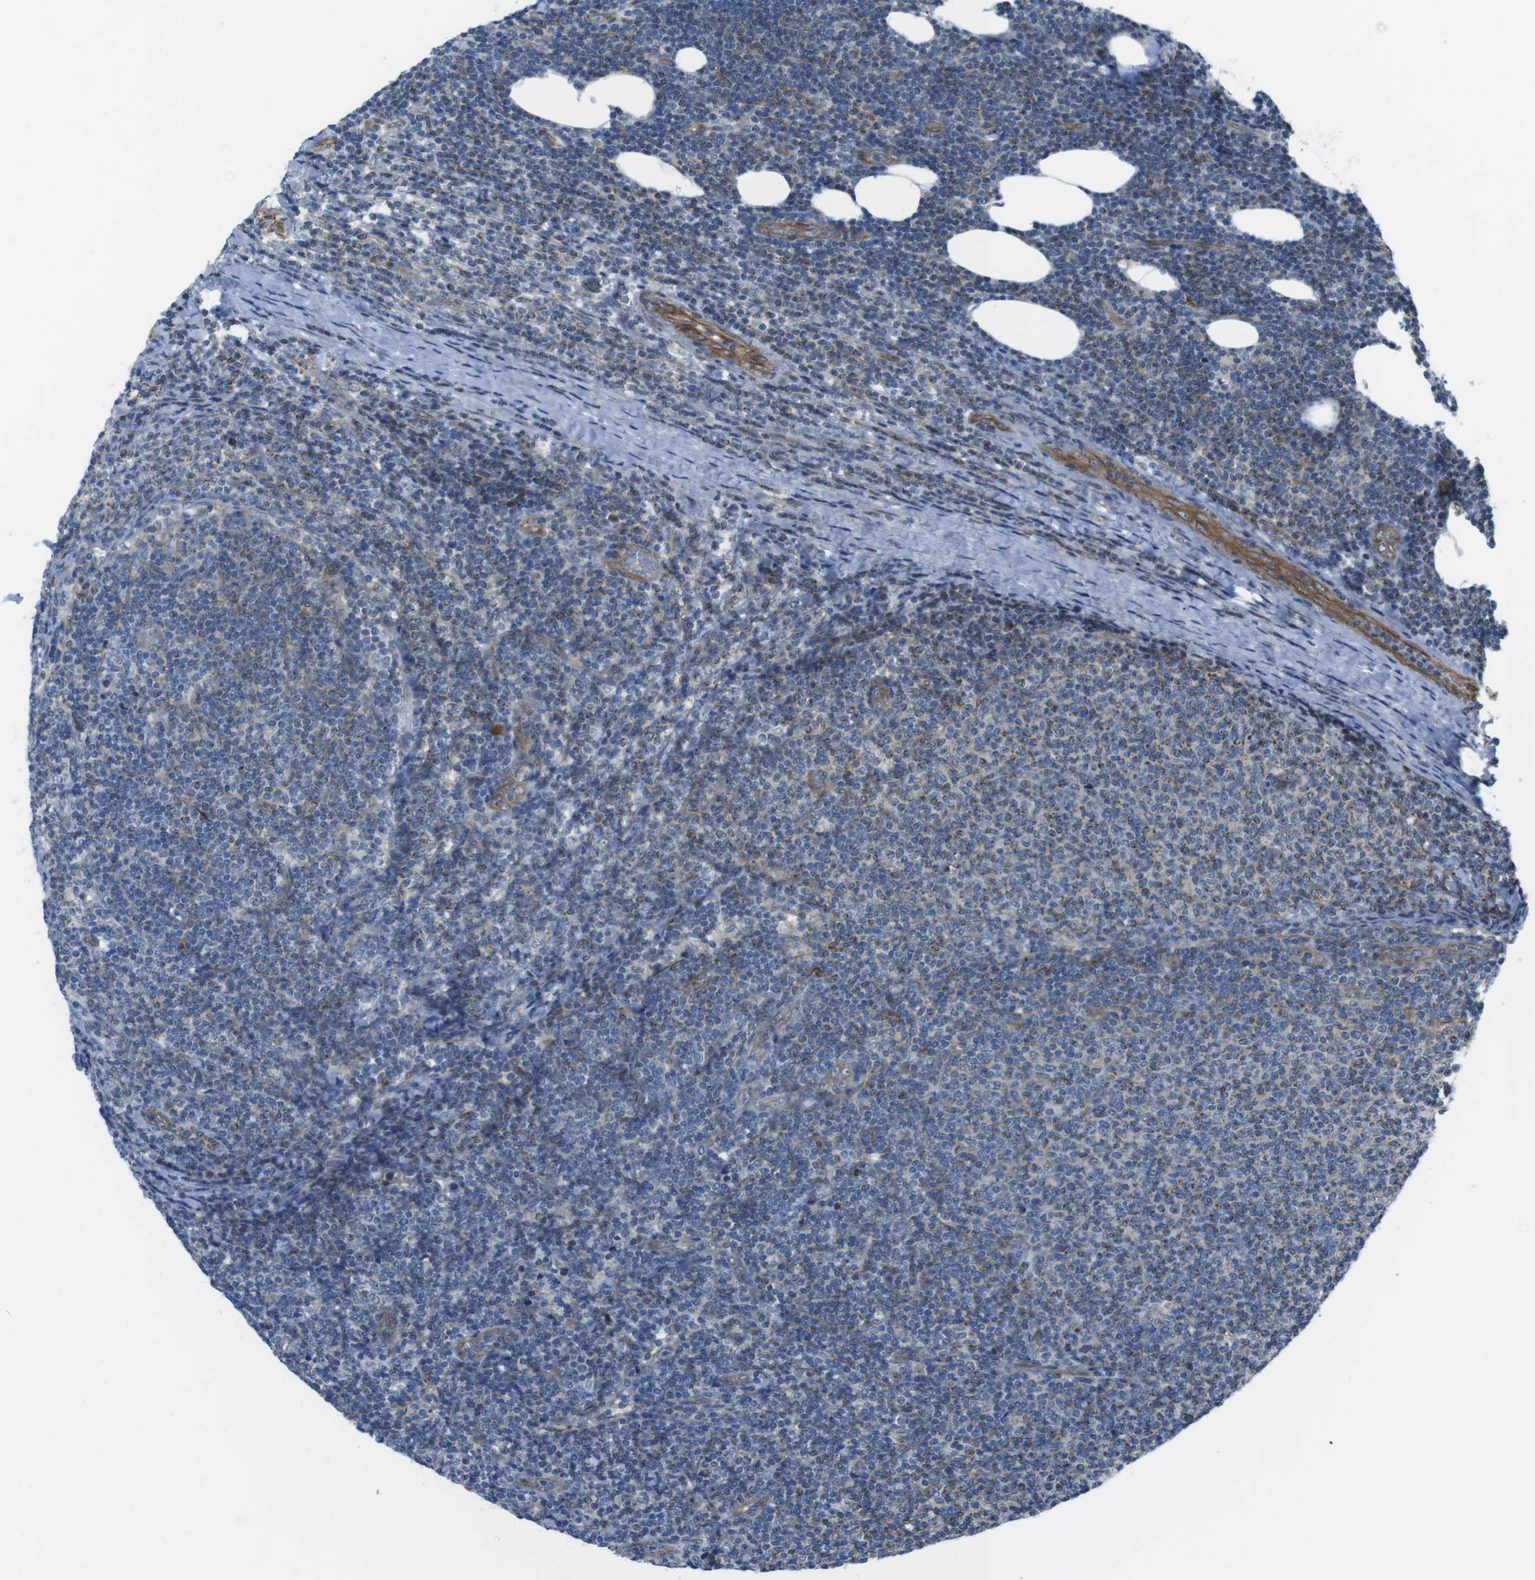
{"staining": {"intensity": "weak", "quantity": "25%-75%", "location": "cytoplasmic/membranous"}, "tissue": "lymphoma", "cell_type": "Tumor cells", "image_type": "cancer", "snomed": [{"axis": "morphology", "description": "Malignant lymphoma, non-Hodgkin's type, Low grade"}, {"axis": "topography", "description": "Lymph node"}], "caption": "Immunohistochemical staining of low-grade malignant lymphoma, non-Hodgkin's type demonstrates weak cytoplasmic/membranous protein expression in approximately 25%-75% of tumor cells.", "gene": "FAM174B", "patient": {"sex": "male", "age": 66}}